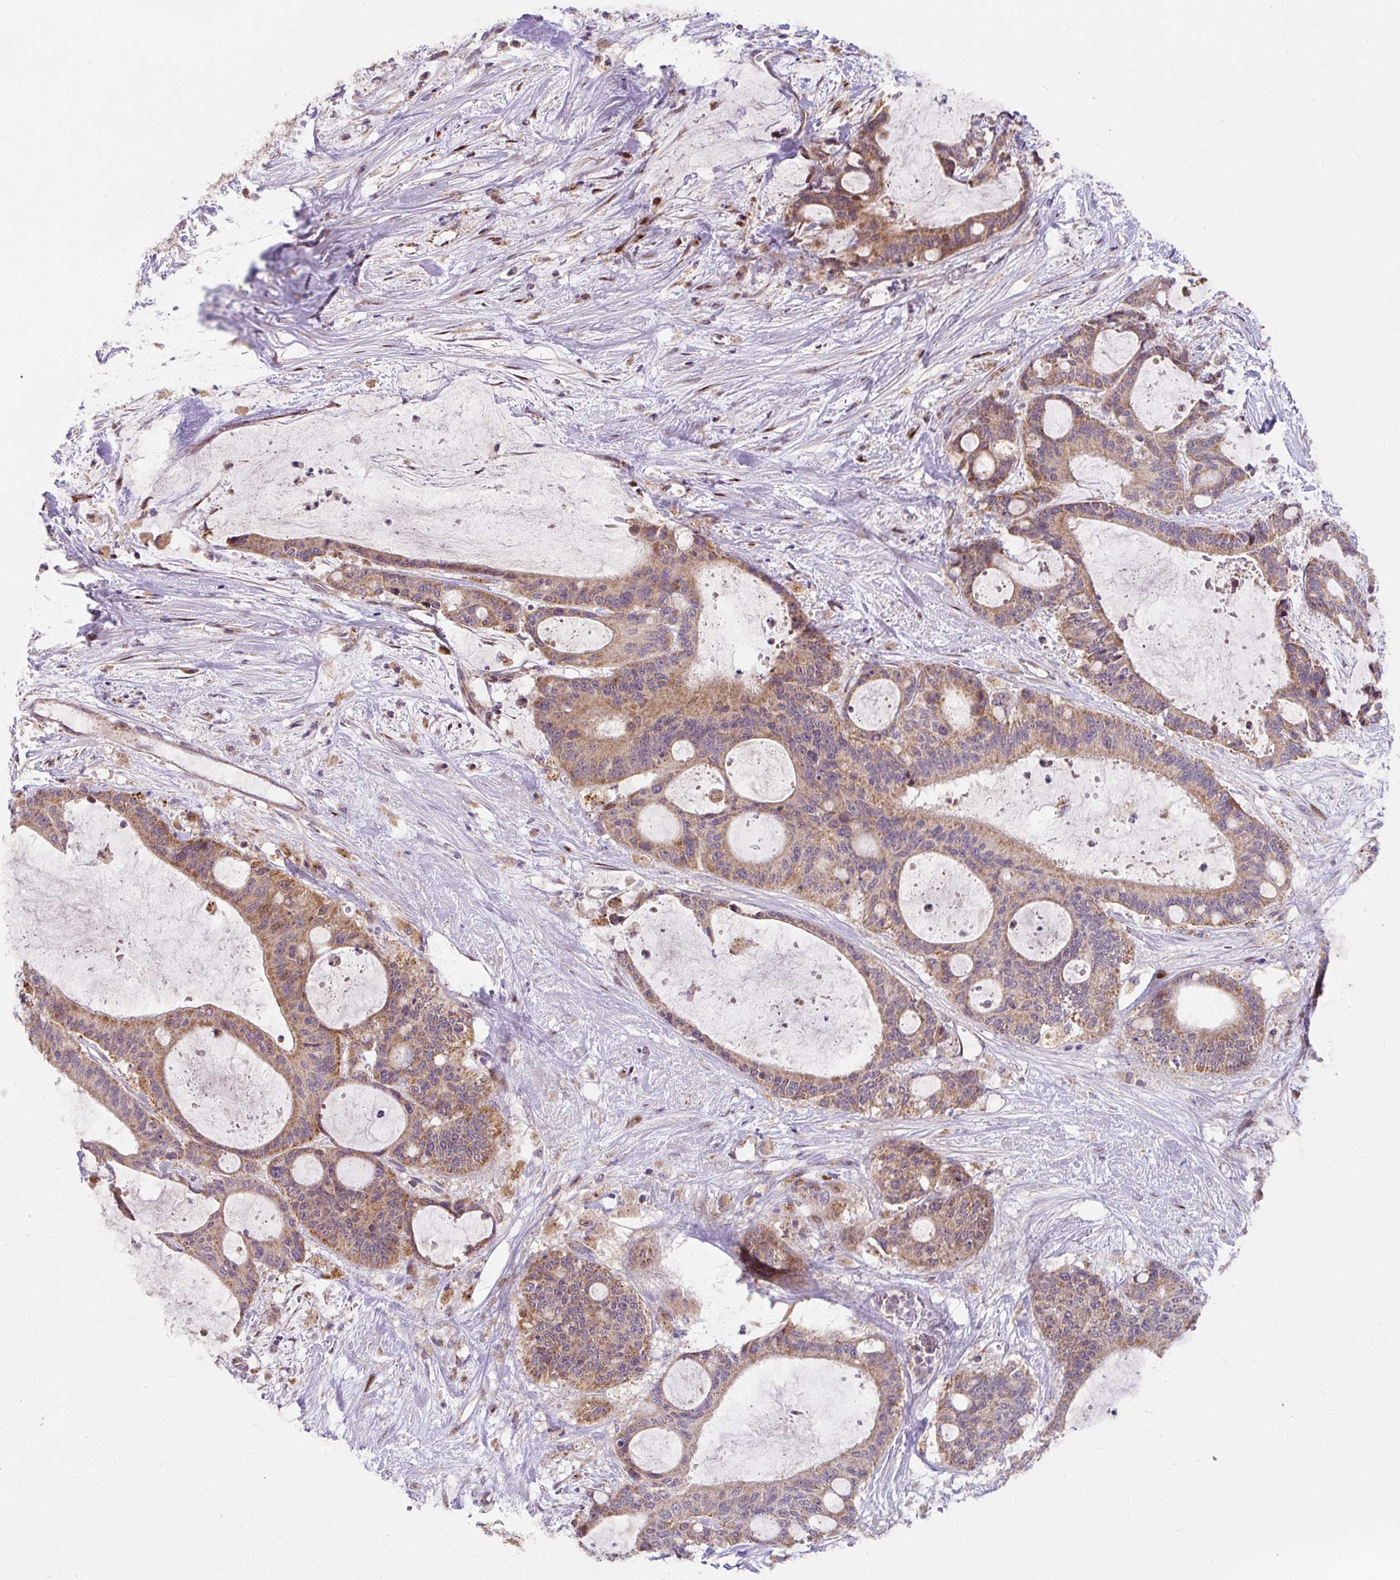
{"staining": {"intensity": "moderate", "quantity": ">75%", "location": "cytoplasmic/membranous"}, "tissue": "liver cancer", "cell_type": "Tumor cells", "image_type": "cancer", "snomed": [{"axis": "morphology", "description": "Normal tissue, NOS"}, {"axis": "morphology", "description": "Cholangiocarcinoma"}, {"axis": "topography", "description": "Liver"}, {"axis": "topography", "description": "Peripheral nerve tissue"}], "caption": "Immunohistochemical staining of human liver cholangiocarcinoma shows medium levels of moderate cytoplasmic/membranous protein expression in approximately >75% of tumor cells. (Stains: DAB (3,3'-diaminobenzidine) in brown, nuclei in blue, Microscopy: brightfield microscopy at high magnification).", "gene": "SARS2", "patient": {"sex": "female", "age": 73}}